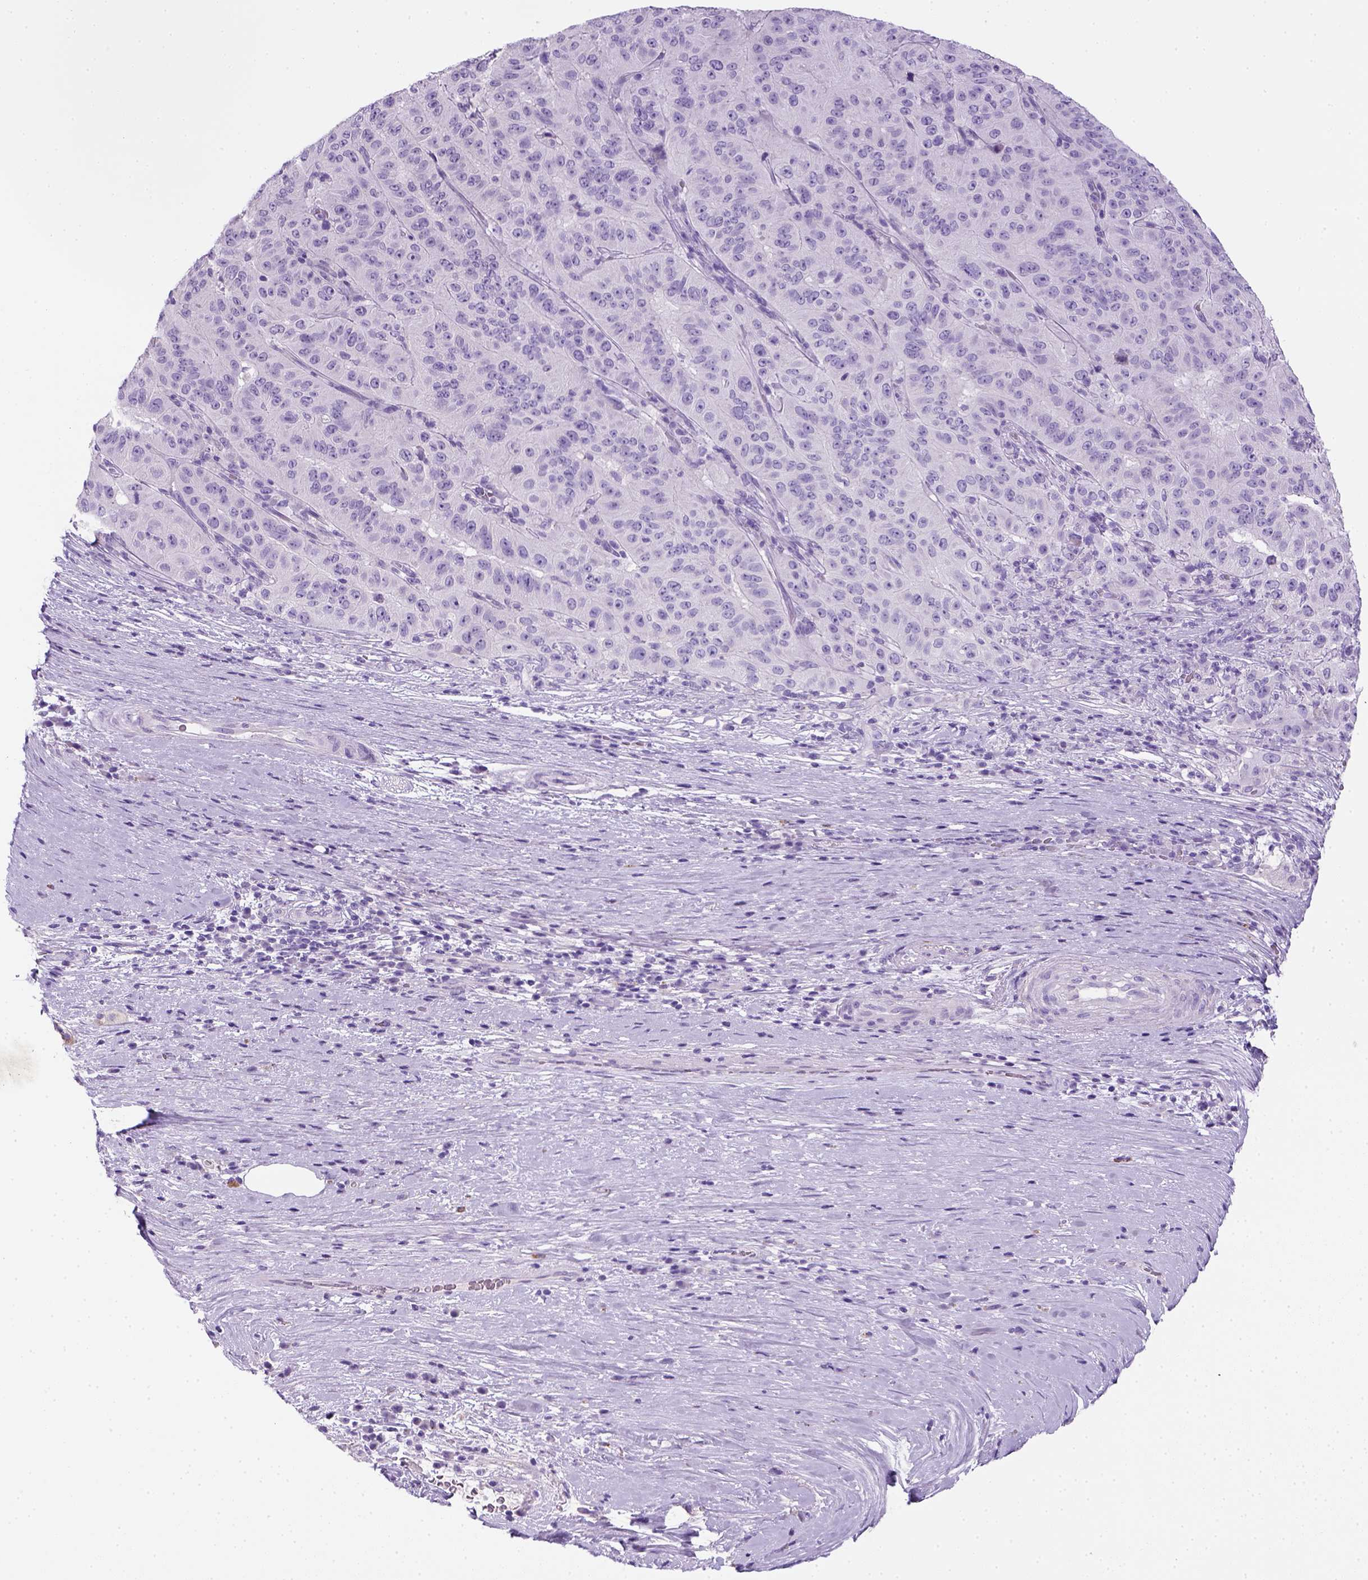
{"staining": {"intensity": "negative", "quantity": "none", "location": "none"}, "tissue": "pancreatic cancer", "cell_type": "Tumor cells", "image_type": "cancer", "snomed": [{"axis": "morphology", "description": "Adenocarcinoma, NOS"}, {"axis": "topography", "description": "Pancreas"}], "caption": "Immunohistochemical staining of adenocarcinoma (pancreatic) shows no significant staining in tumor cells.", "gene": "KRT71", "patient": {"sex": "male", "age": 63}}